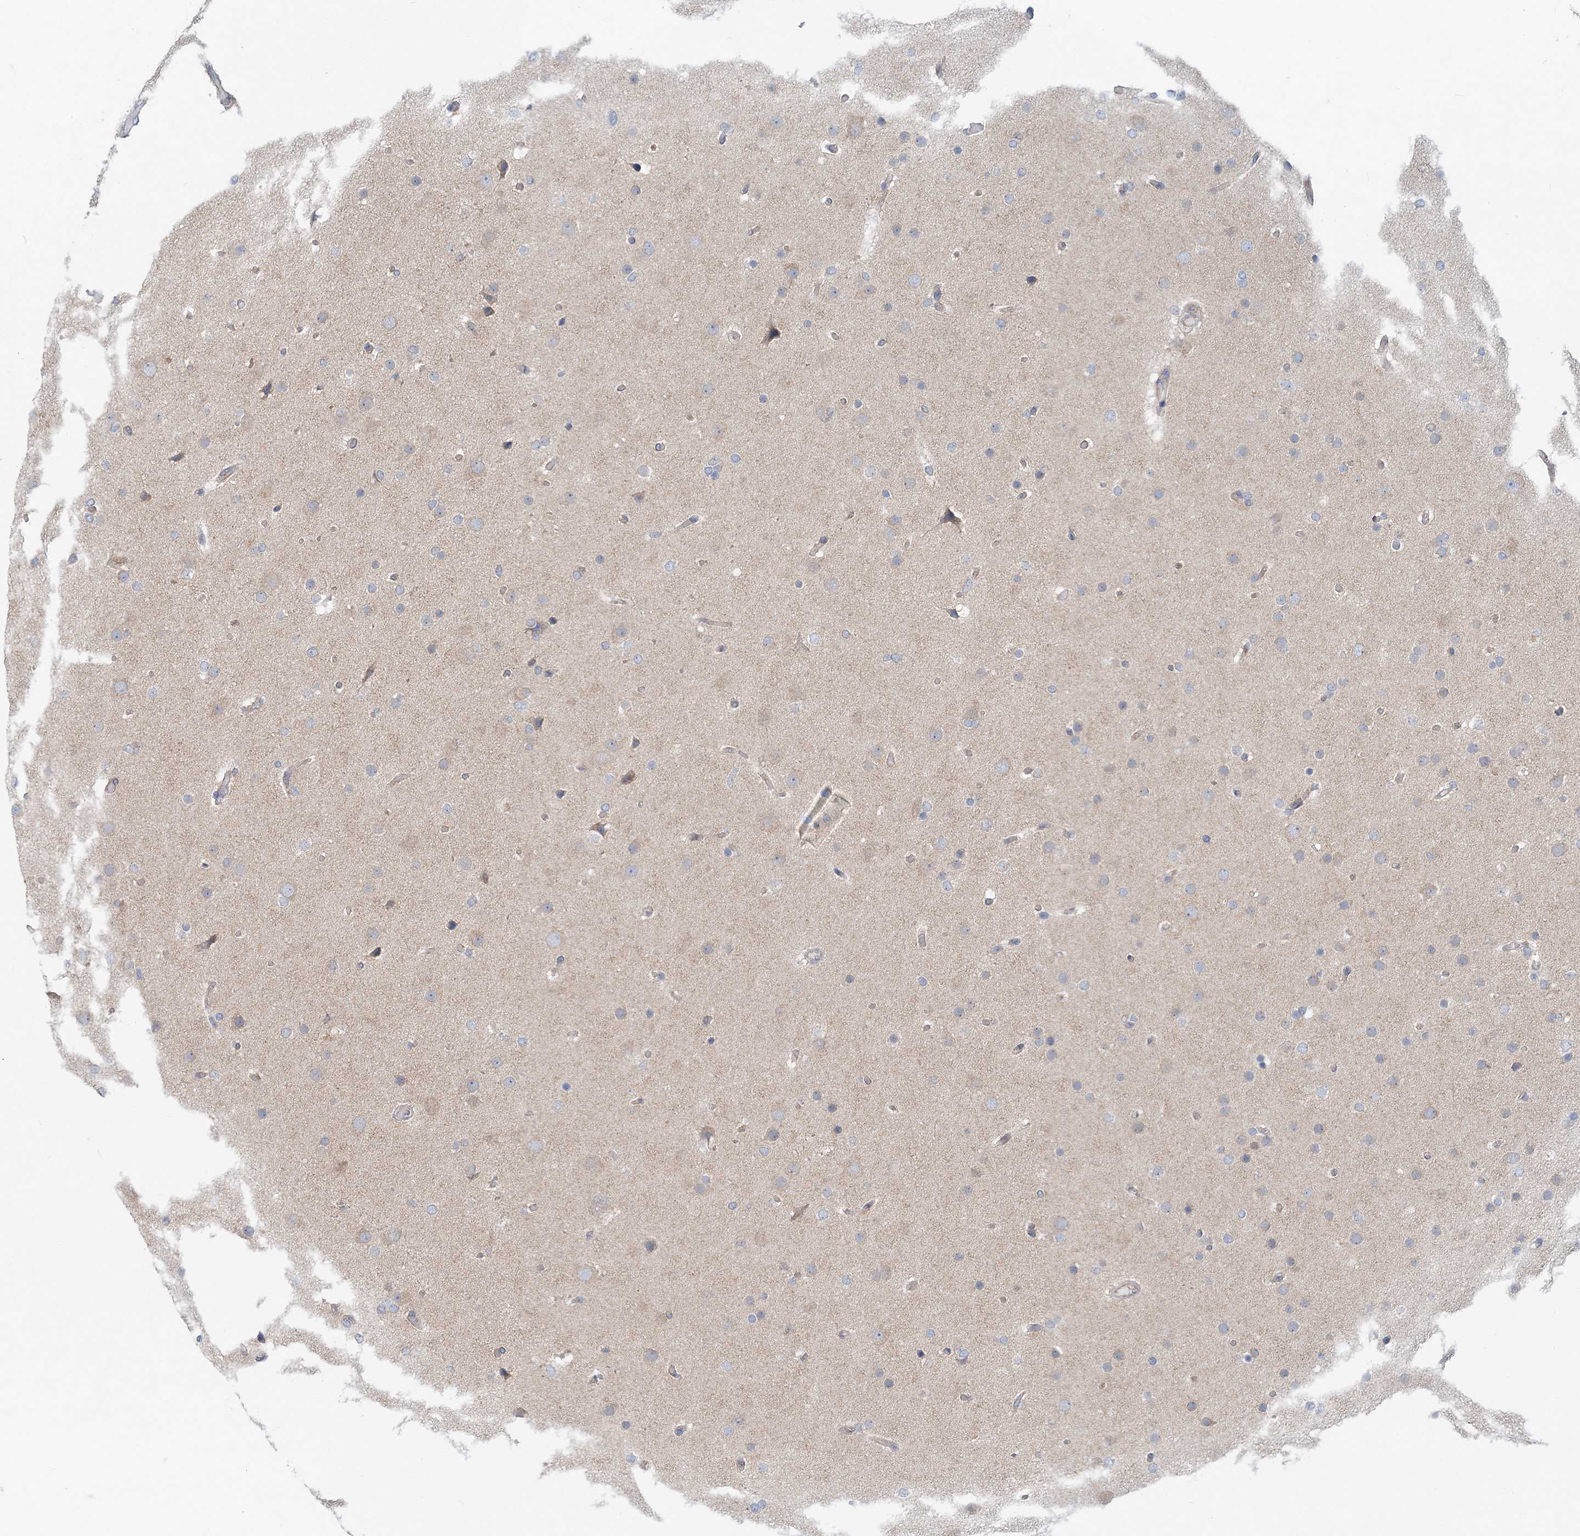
{"staining": {"intensity": "weak", "quantity": "<25%", "location": "cytoplasmic/membranous"}, "tissue": "glioma", "cell_type": "Tumor cells", "image_type": "cancer", "snomed": [{"axis": "morphology", "description": "Glioma, malignant, High grade"}, {"axis": "topography", "description": "Cerebral cortex"}], "caption": "This is an immunohistochemistry micrograph of glioma. There is no positivity in tumor cells.", "gene": "MOB4", "patient": {"sex": "female", "age": 36}}